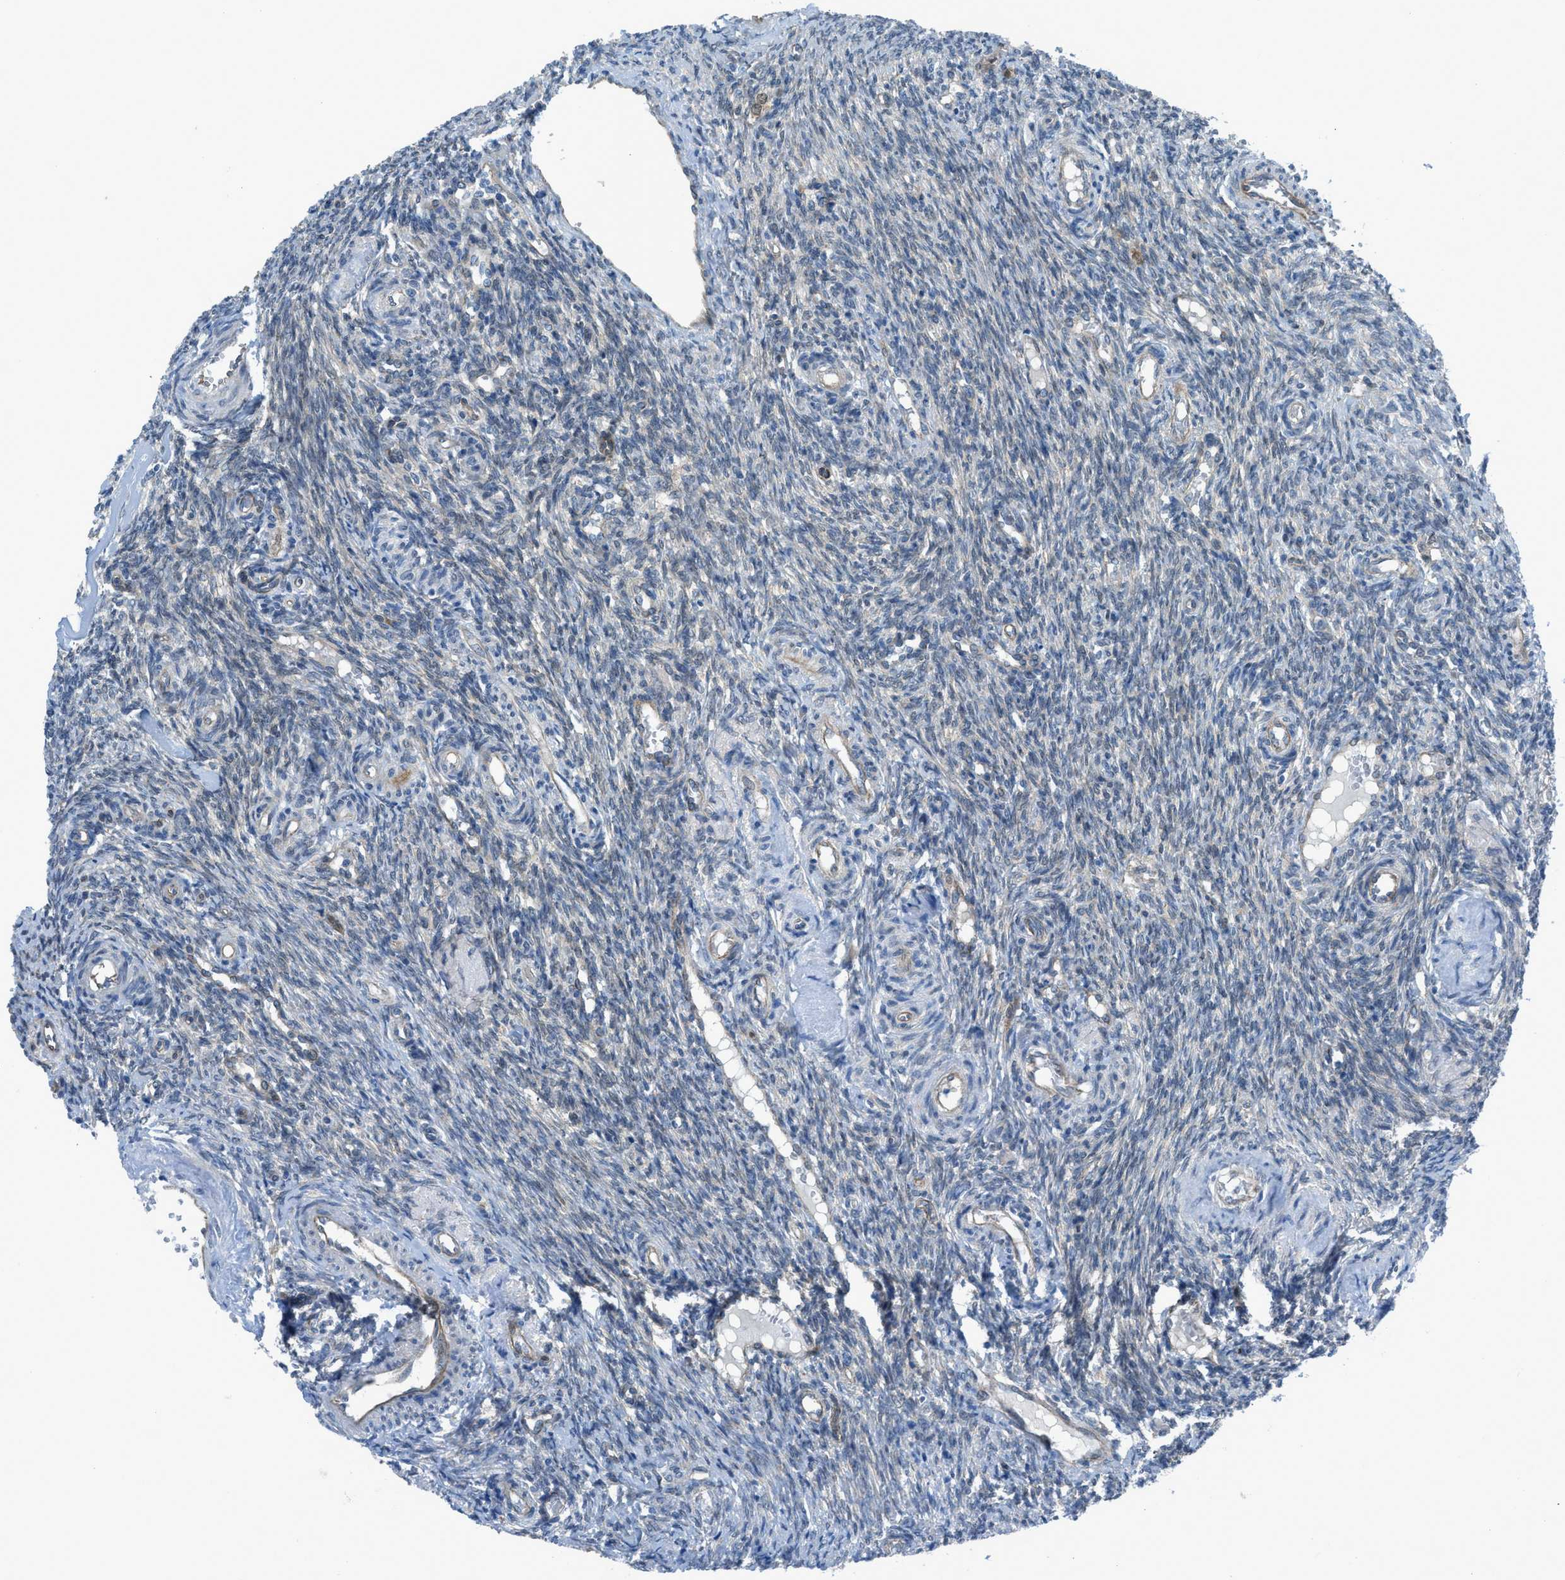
{"staining": {"intensity": "moderate", "quantity": "<25%", "location": "cytoplasmic/membranous,nuclear"}, "tissue": "ovary", "cell_type": "Ovarian stroma cells", "image_type": "normal", "snomed": [{"axis": "morphology", "description": "Normal tissue, NOS"}, {"axis": "topography", "description": "Ovary"}], "caption": "Normal ovary was stained to show a protein in brown. There is low levels of moderate cytoplasmic/membranous,nuclear positivity in approximately <25% of ovarian stroma cells.", "gene": "PRKN", "patient": {"sex": "female", "age": 41}}